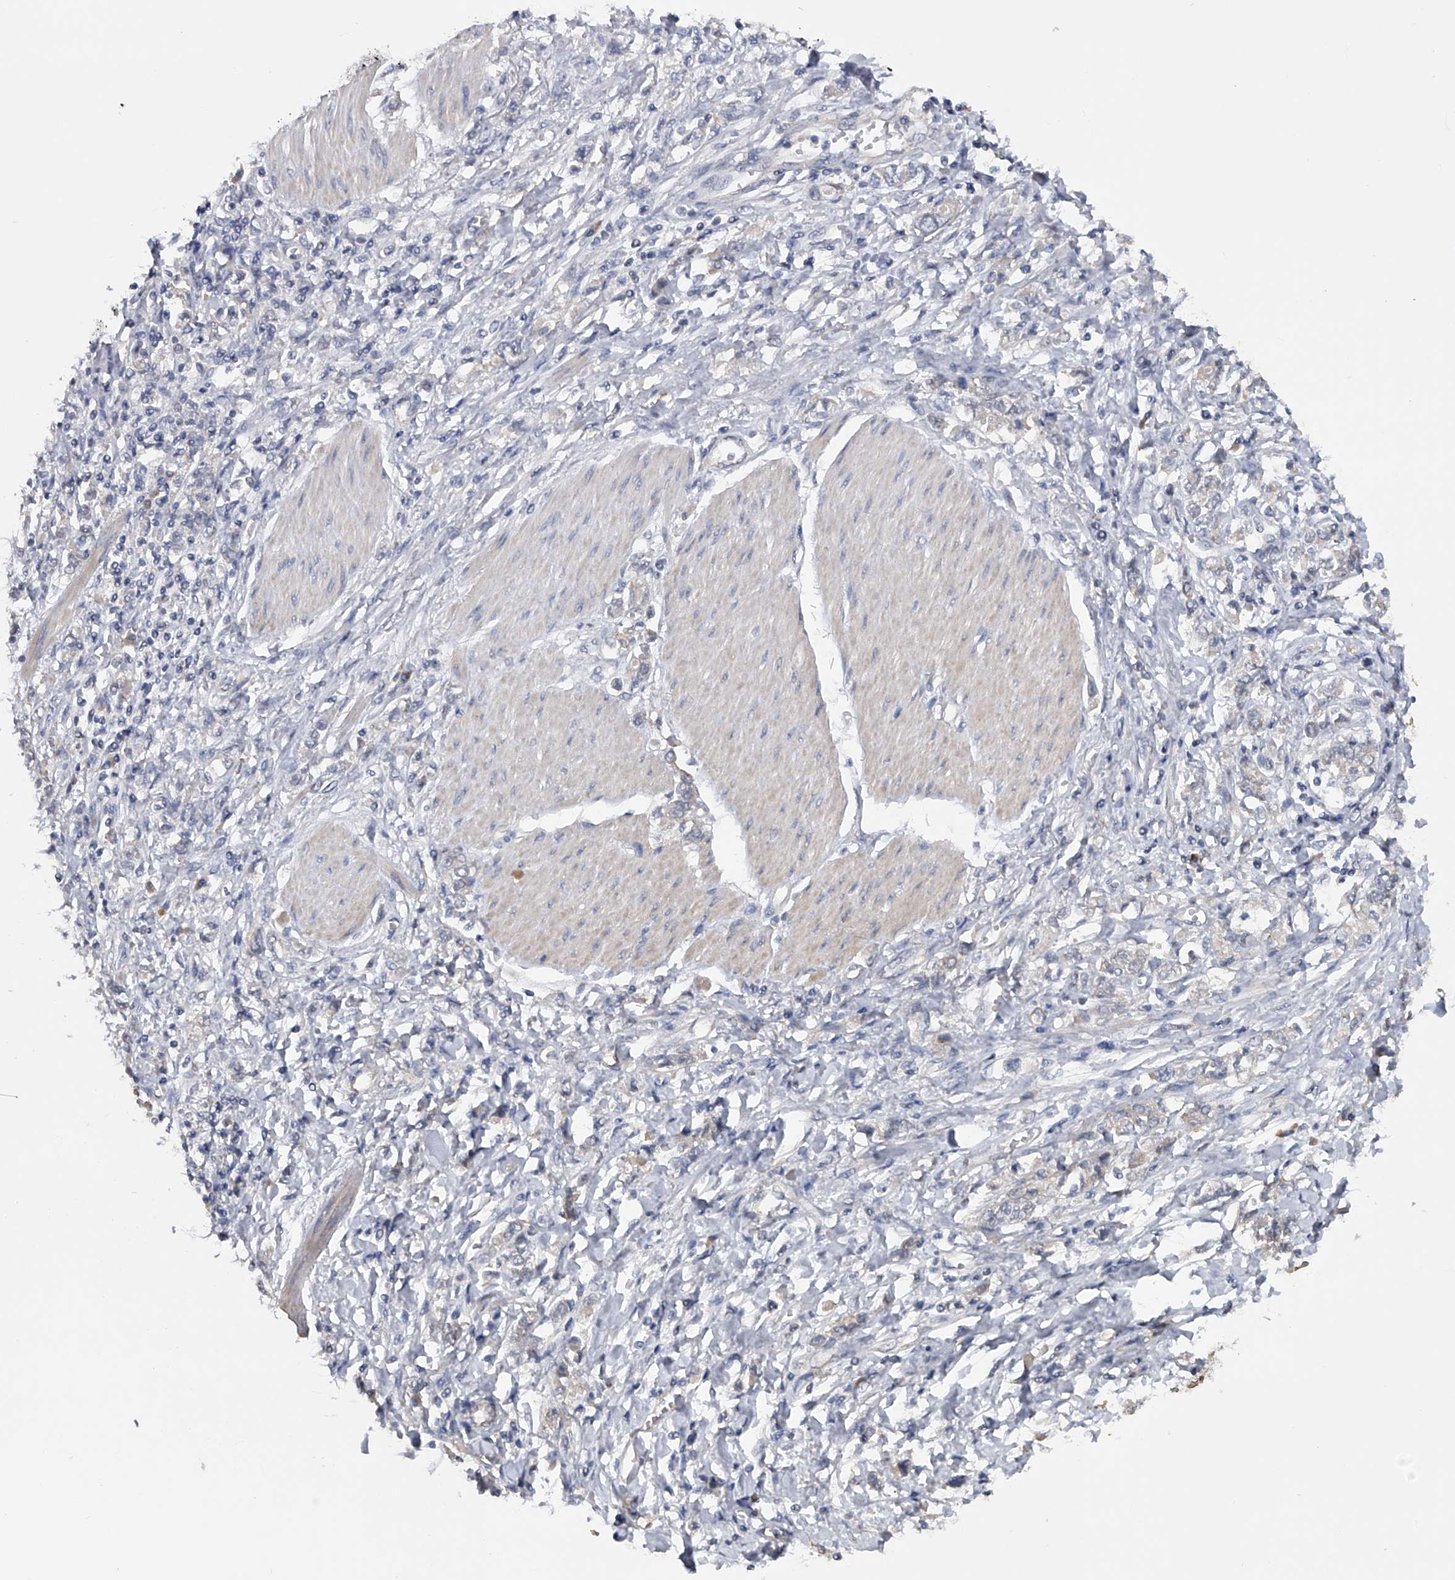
{"staining": {"intensity": "negative", "quantity": "none", "location": "none"}, "tissue": "stomach cancer", "cell_type": "Tumor cells", "image_type": "cancer", "snomed": [{"axis": "morphology", "description": "Adenocarcinoma, NOS"}, {"axis": "topography", "description": "Stomach"}], "caption": "A micrograph of human adenocarcinoma (stomach) is negative for staining in tumor cells.", "gene": "CFAP298", "patient": {"sex": "female", "age": 76}}